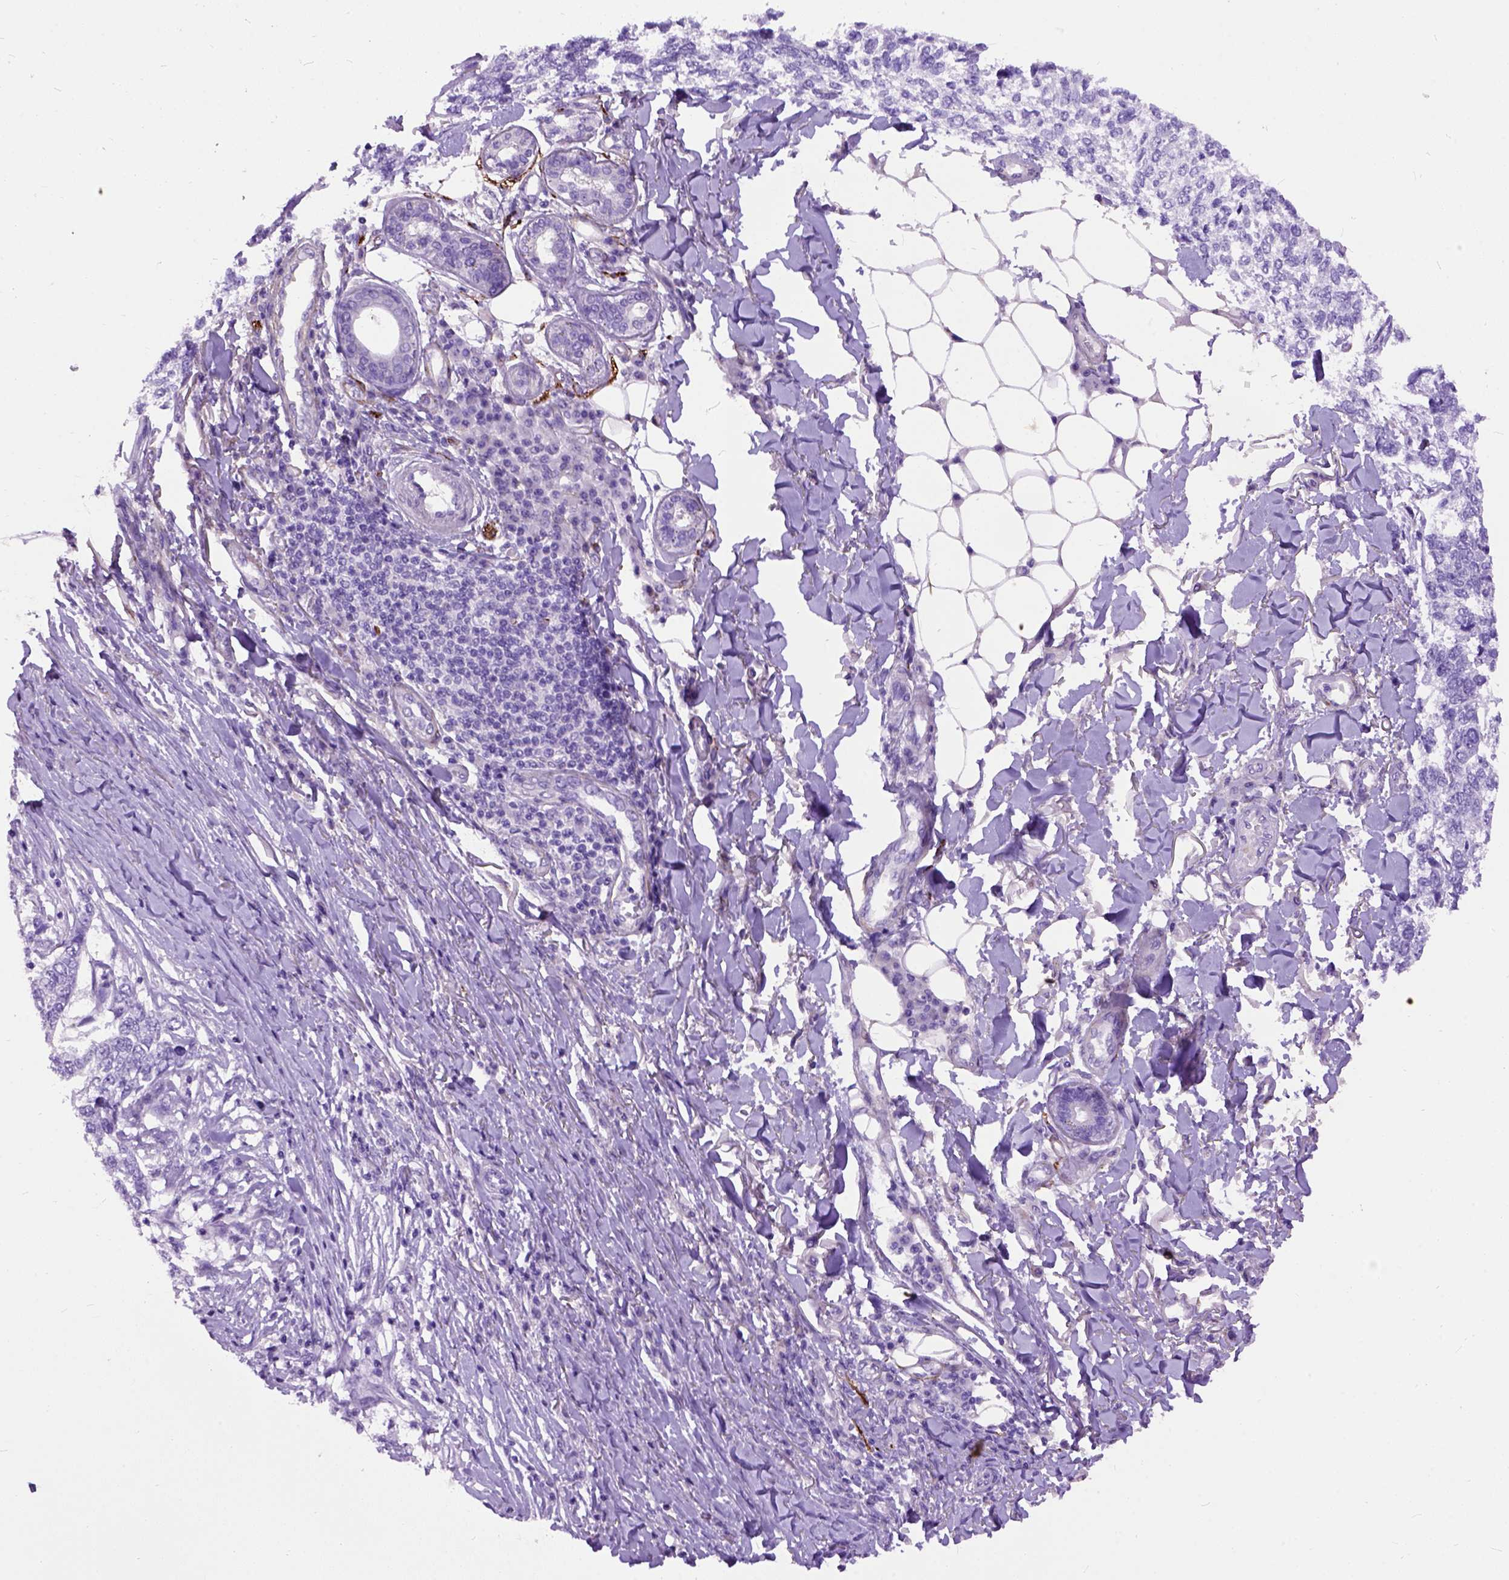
{"staining": {"intensity": "negative", "quantity": "none", "location": "none"}, "tissue": "skin cancer", "cell_type": "Tumor cells", "image_type": "cancer", "snomed": [{"axis": "morphology", "description": "Basal cell carcinoma"}, {"axis": "topography", "description": "Skin"}], "caption": "IHC of human skin cancer exhibits no expression in tumor cells.", "gene": "MAPT", "patient": {"sex": "female", "age": 65}}